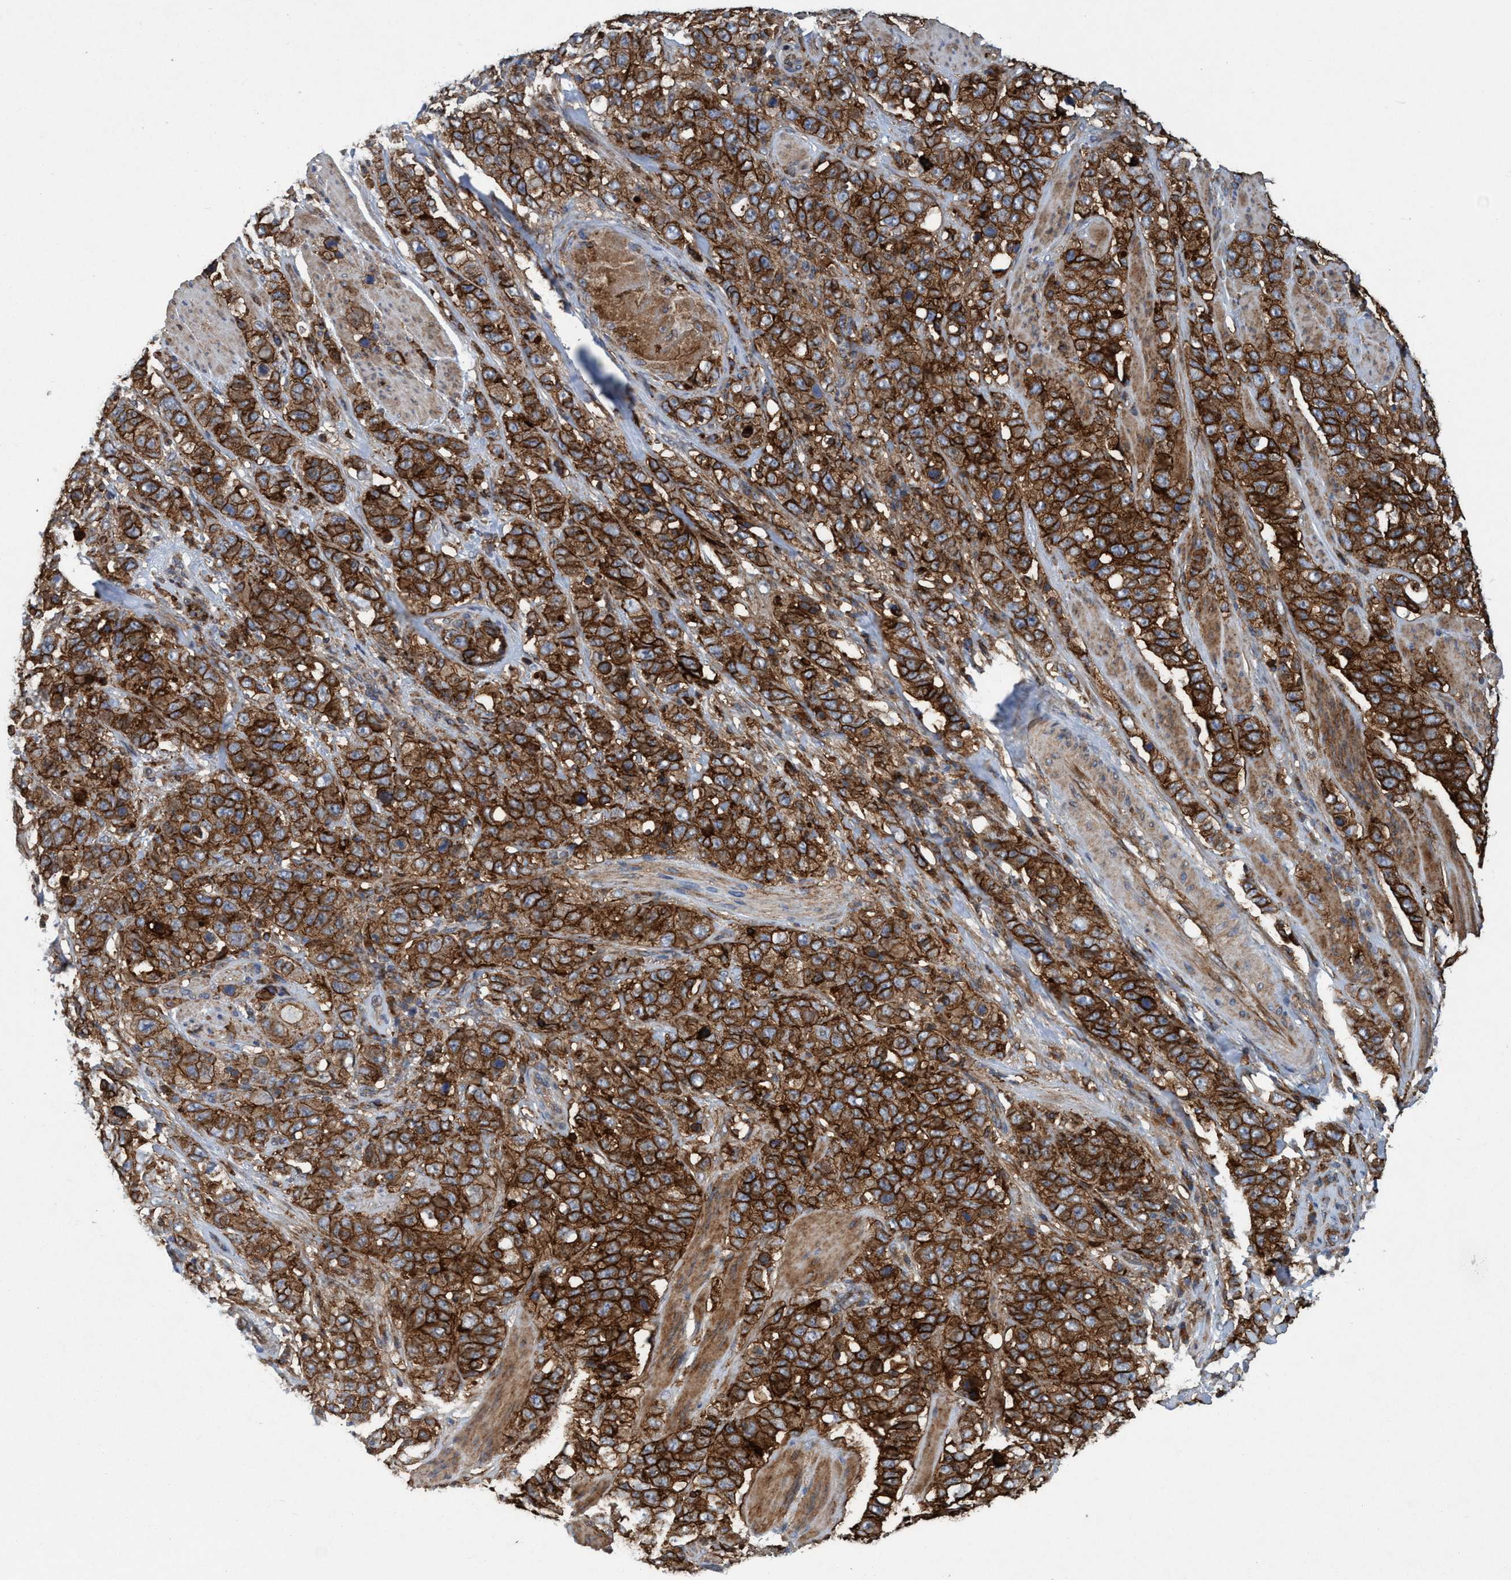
{"staining": {"intensity": "strong", "quantity": ">75%", "location": "cytoplasmic/membranous"}, "tissue": "stomach cancer", "cell_type": "Tumor cells", "image_type": "cancer", "snomed": [{"axis": "morphology", "description": "Adenocarcinoma, NOS"}, {"axis": "topography", "description": "Stomach"}], "caption": "Tumor cells exhibit strong cytoplasmic/membranous positivity in about >75% of cells in stomach adenocarcinoma.", "gene": "SLC16A3", "patient": {"sex": "male", "age": 48}}